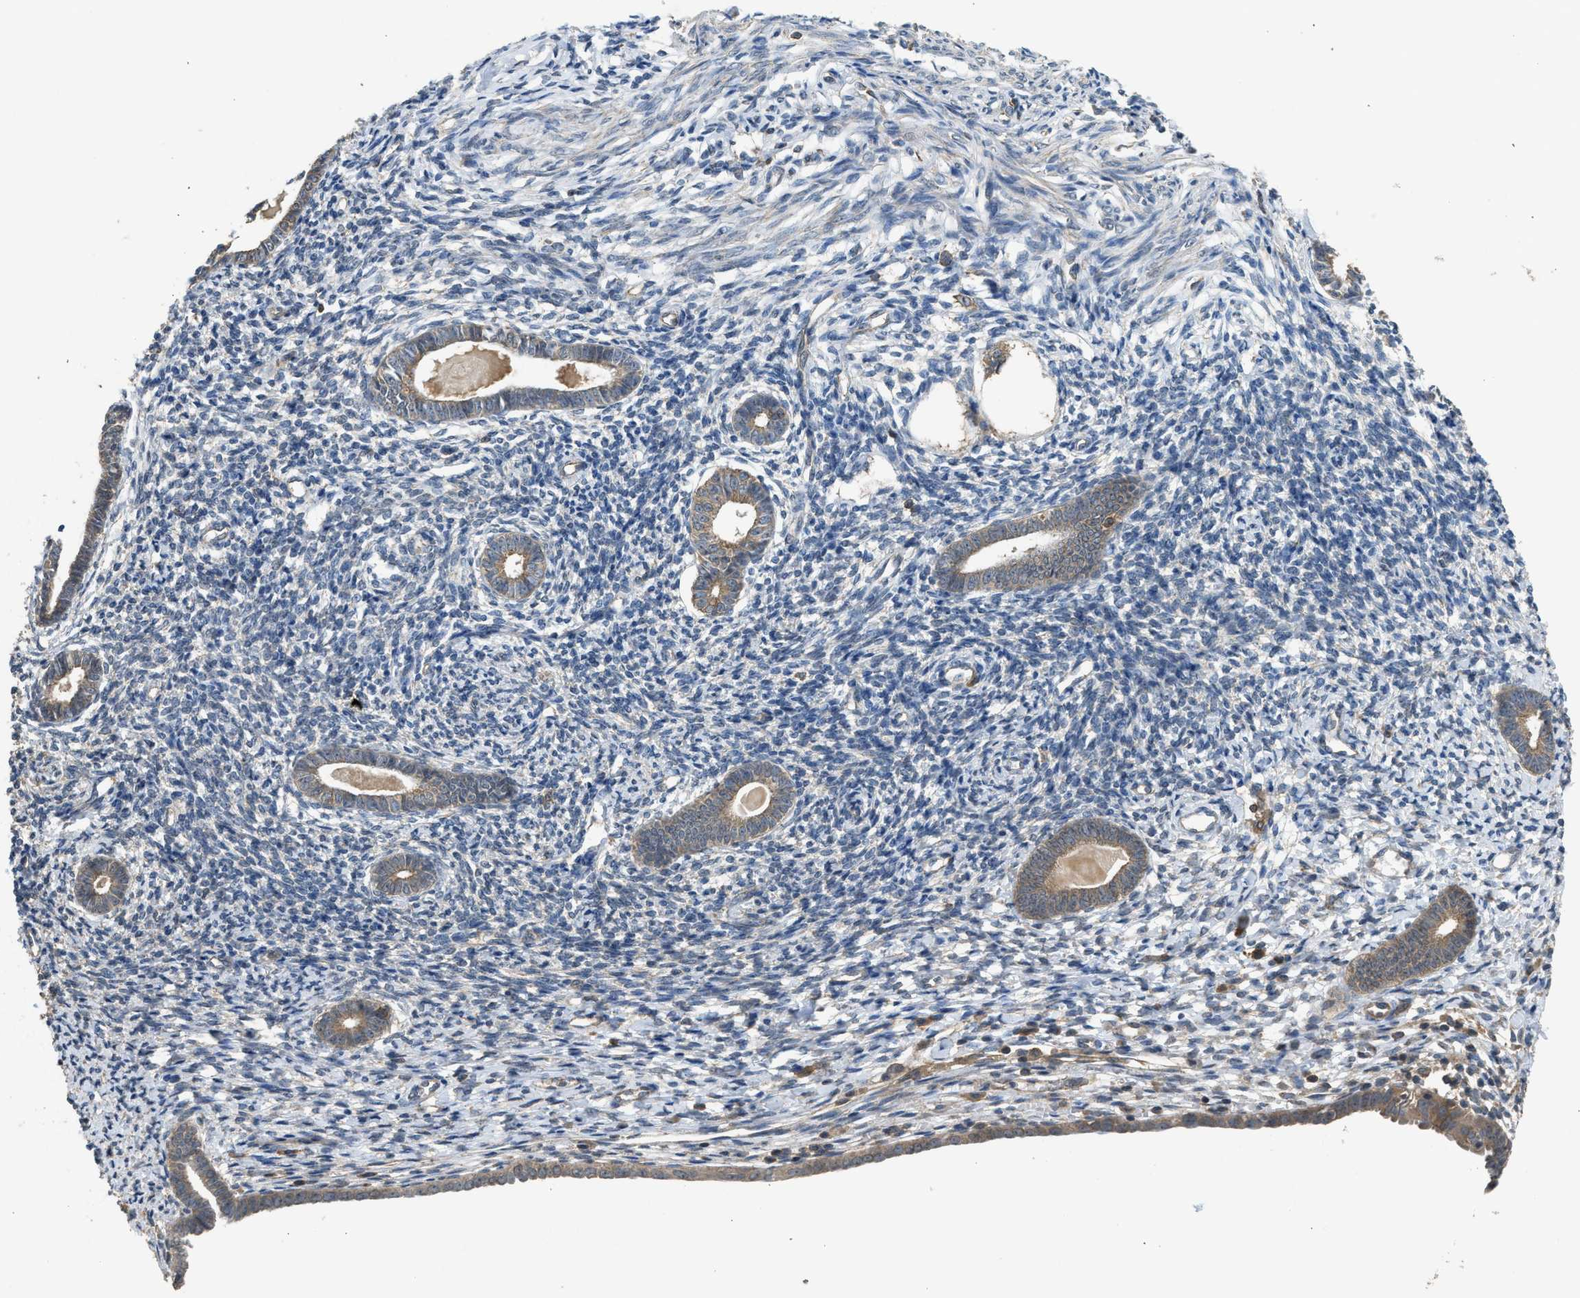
{"staining": {"intensity": "moderate", "quantity": "25%-75%", "location": "cytoplasmic/membranous"}, "tissue": "endometrium", "cell_type": "Cells in endometrial stroma", "image_type": "normal", "snomed": [{"axis": "morphology", "description": "Normal tissue, NOS"}, {"axis": "topography", "description": "Endometrium"}], "caption": "The immunohistochemical stain labels moderate cytoplasmic/membranous positivity in cells in endometrial stroma of normal endometrium. The protein of interest is stained brown, and the nuclei are stained in blue (DAB IHC with brightfield microscopy, high magnification).", "gene": "HIP1R", "patient": {"sex": "female", "age": 71}}